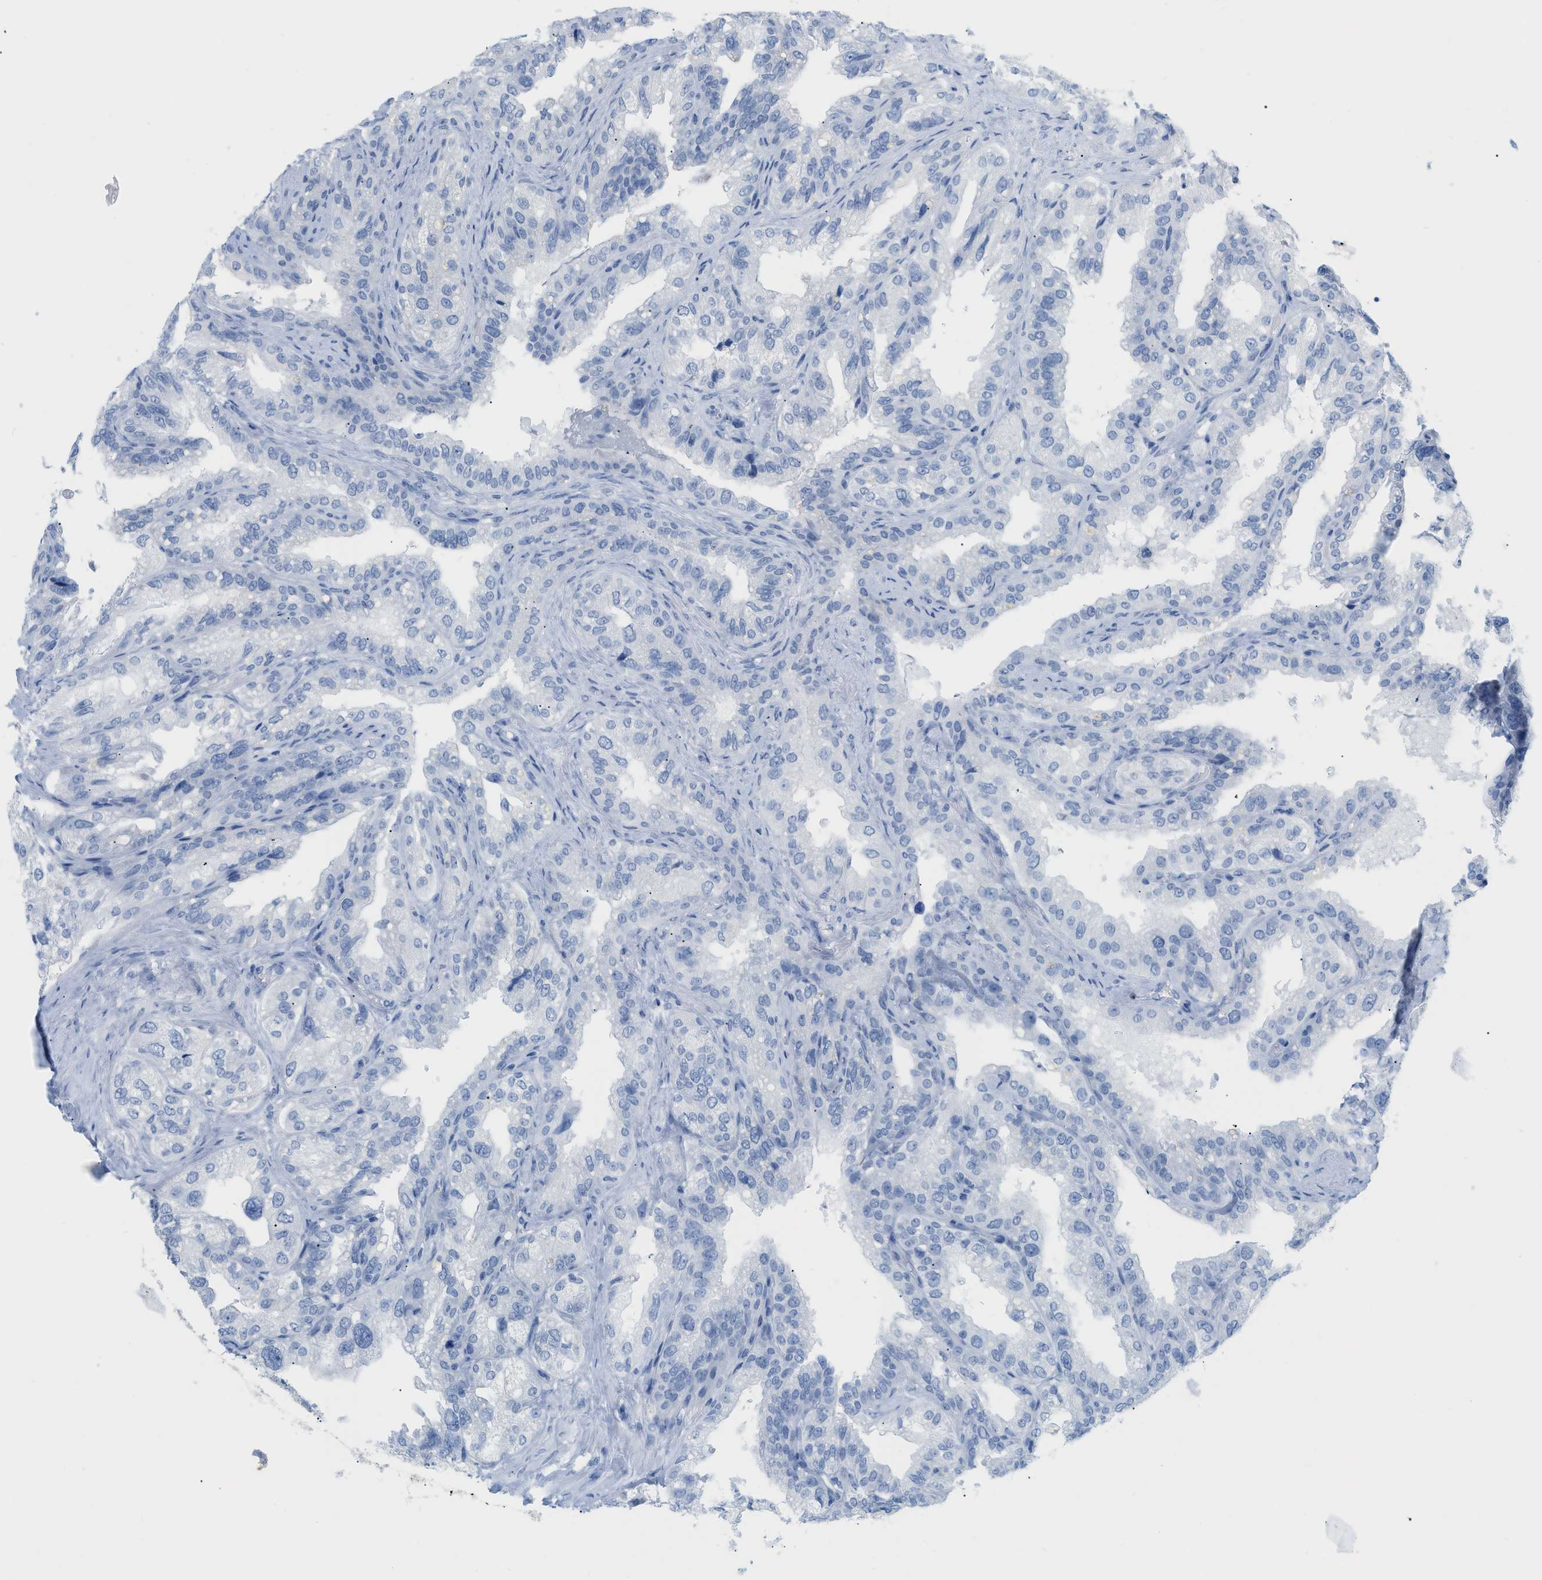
{"staining": {"intensity": "negative", "quantity": "none", "location": "none"}, "tissue": "seminal vesicle", "cell_type": "Glandular cells", "image_type": "normal", "snomed": [{"axis": "morphology", "description": "Normal tissue, NOS"}, {"axis": "topography", "description": "Seminal veicle"}], "caption": "Glandular cells are negative for protein expression in normal human seminal vesicle. (Brightfield microscopy of DAB immunohistochemistry at high magnification).", "gene": "PAPPA", "patient": {"sex": "male", "age": 68}}